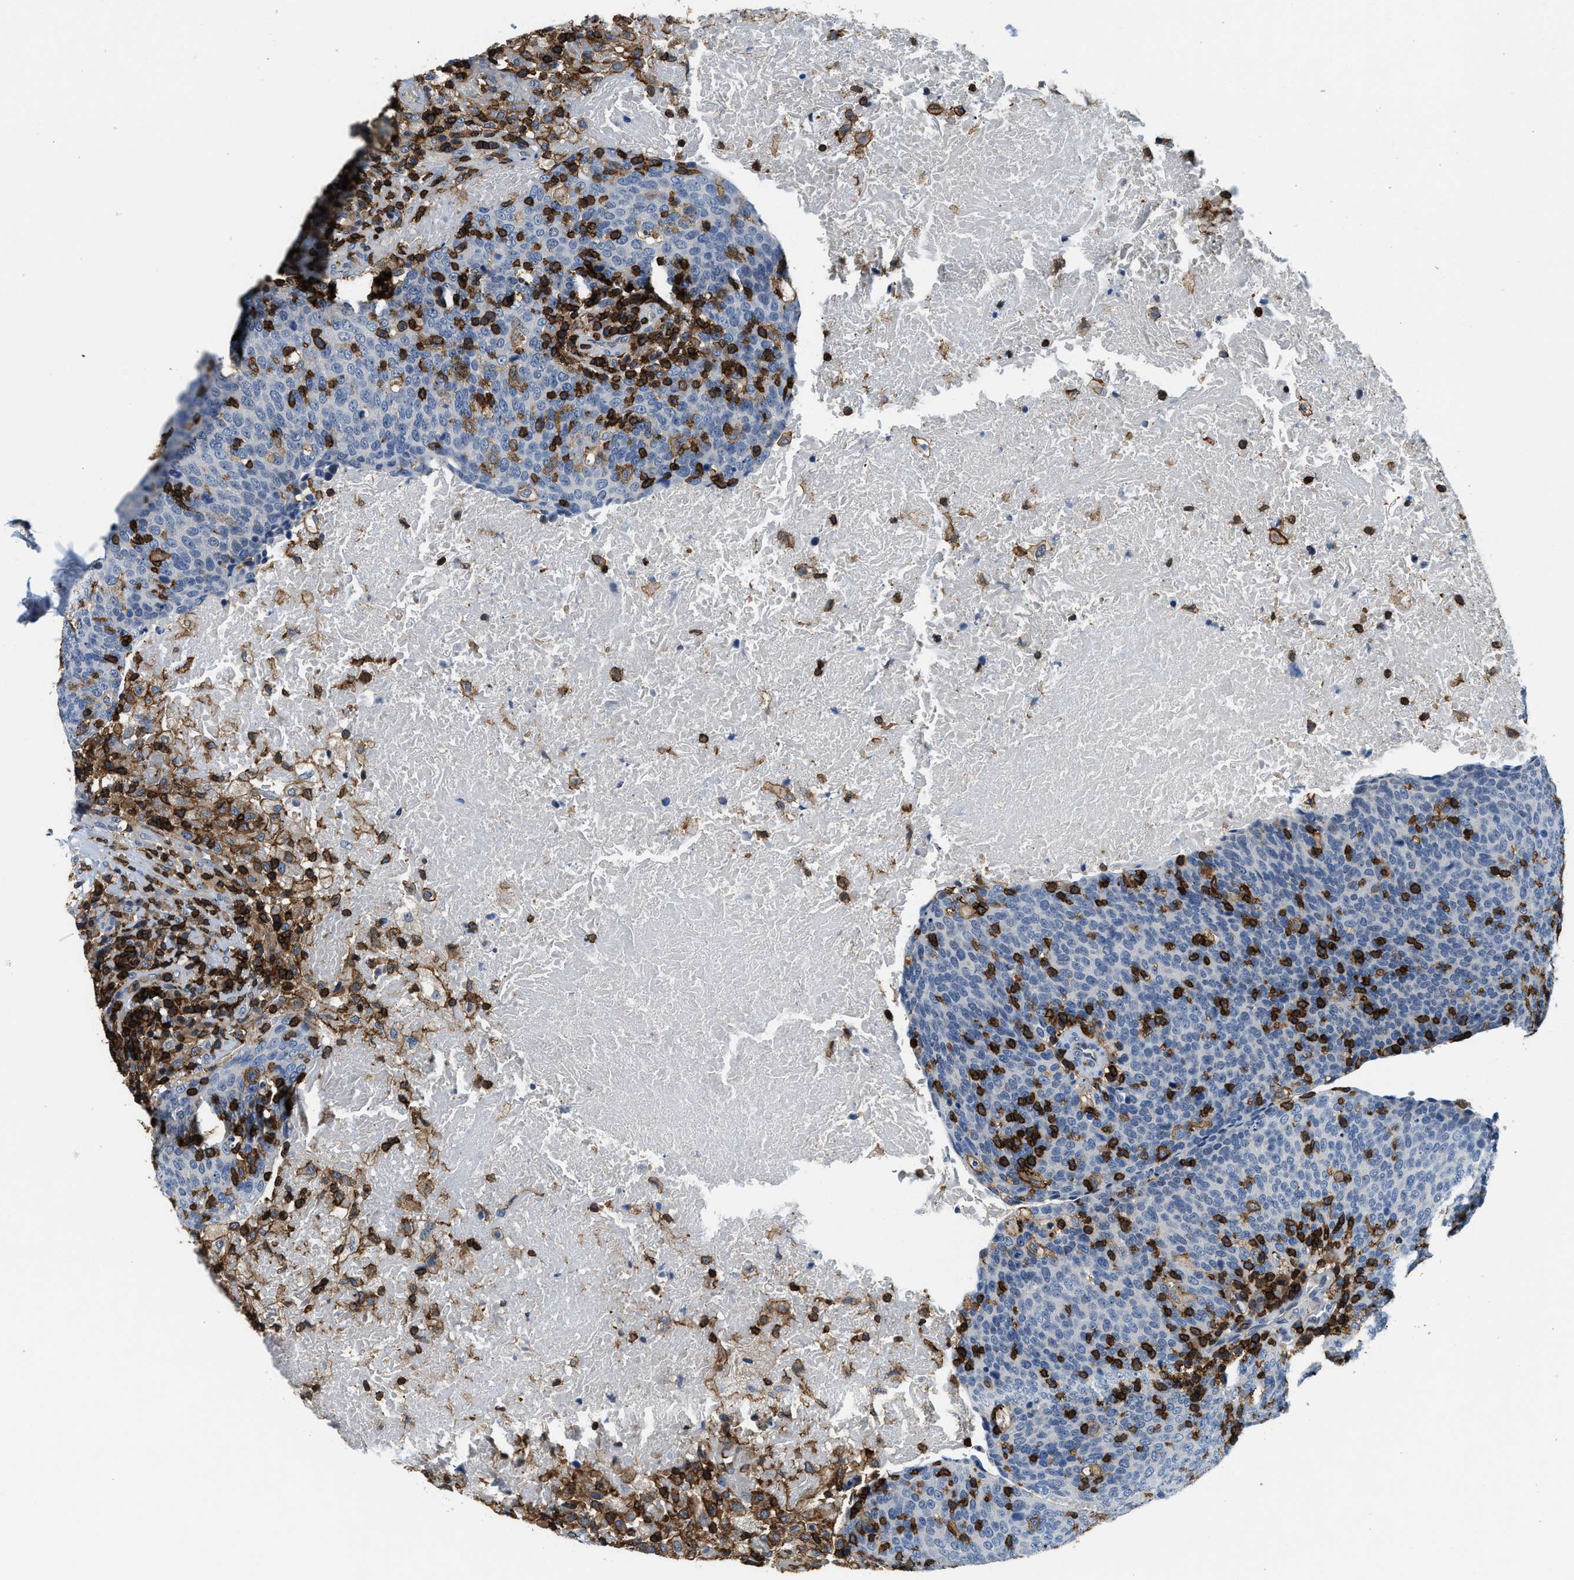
{"staining": {"intensity": "negative", "quantity": "none", "location": "none"}, "tissue": "head and neck cancer", "cell_type": "Tumor cells", "image_type": "cancer", "snomed": [{"axis": "morphology", "description": "Squamous cell carcinoma, NOS"}, {"axis": "morphology", "description": "Squamous cell carcinoma, metastatic, NOS"}, {"axis": "topography", "description": "Lymph node"}, {"axis": "topography", "description": "Head-Neck"}], "caption": "This micrograph is of head and neck cancer stained with immunohistochemistry to label a protein in brown with the nuclei are counter-stained blue. There is no positivity in tumor cells.", "gene": "MYO1G", "patient": {"sex": "male", "age": 62}}